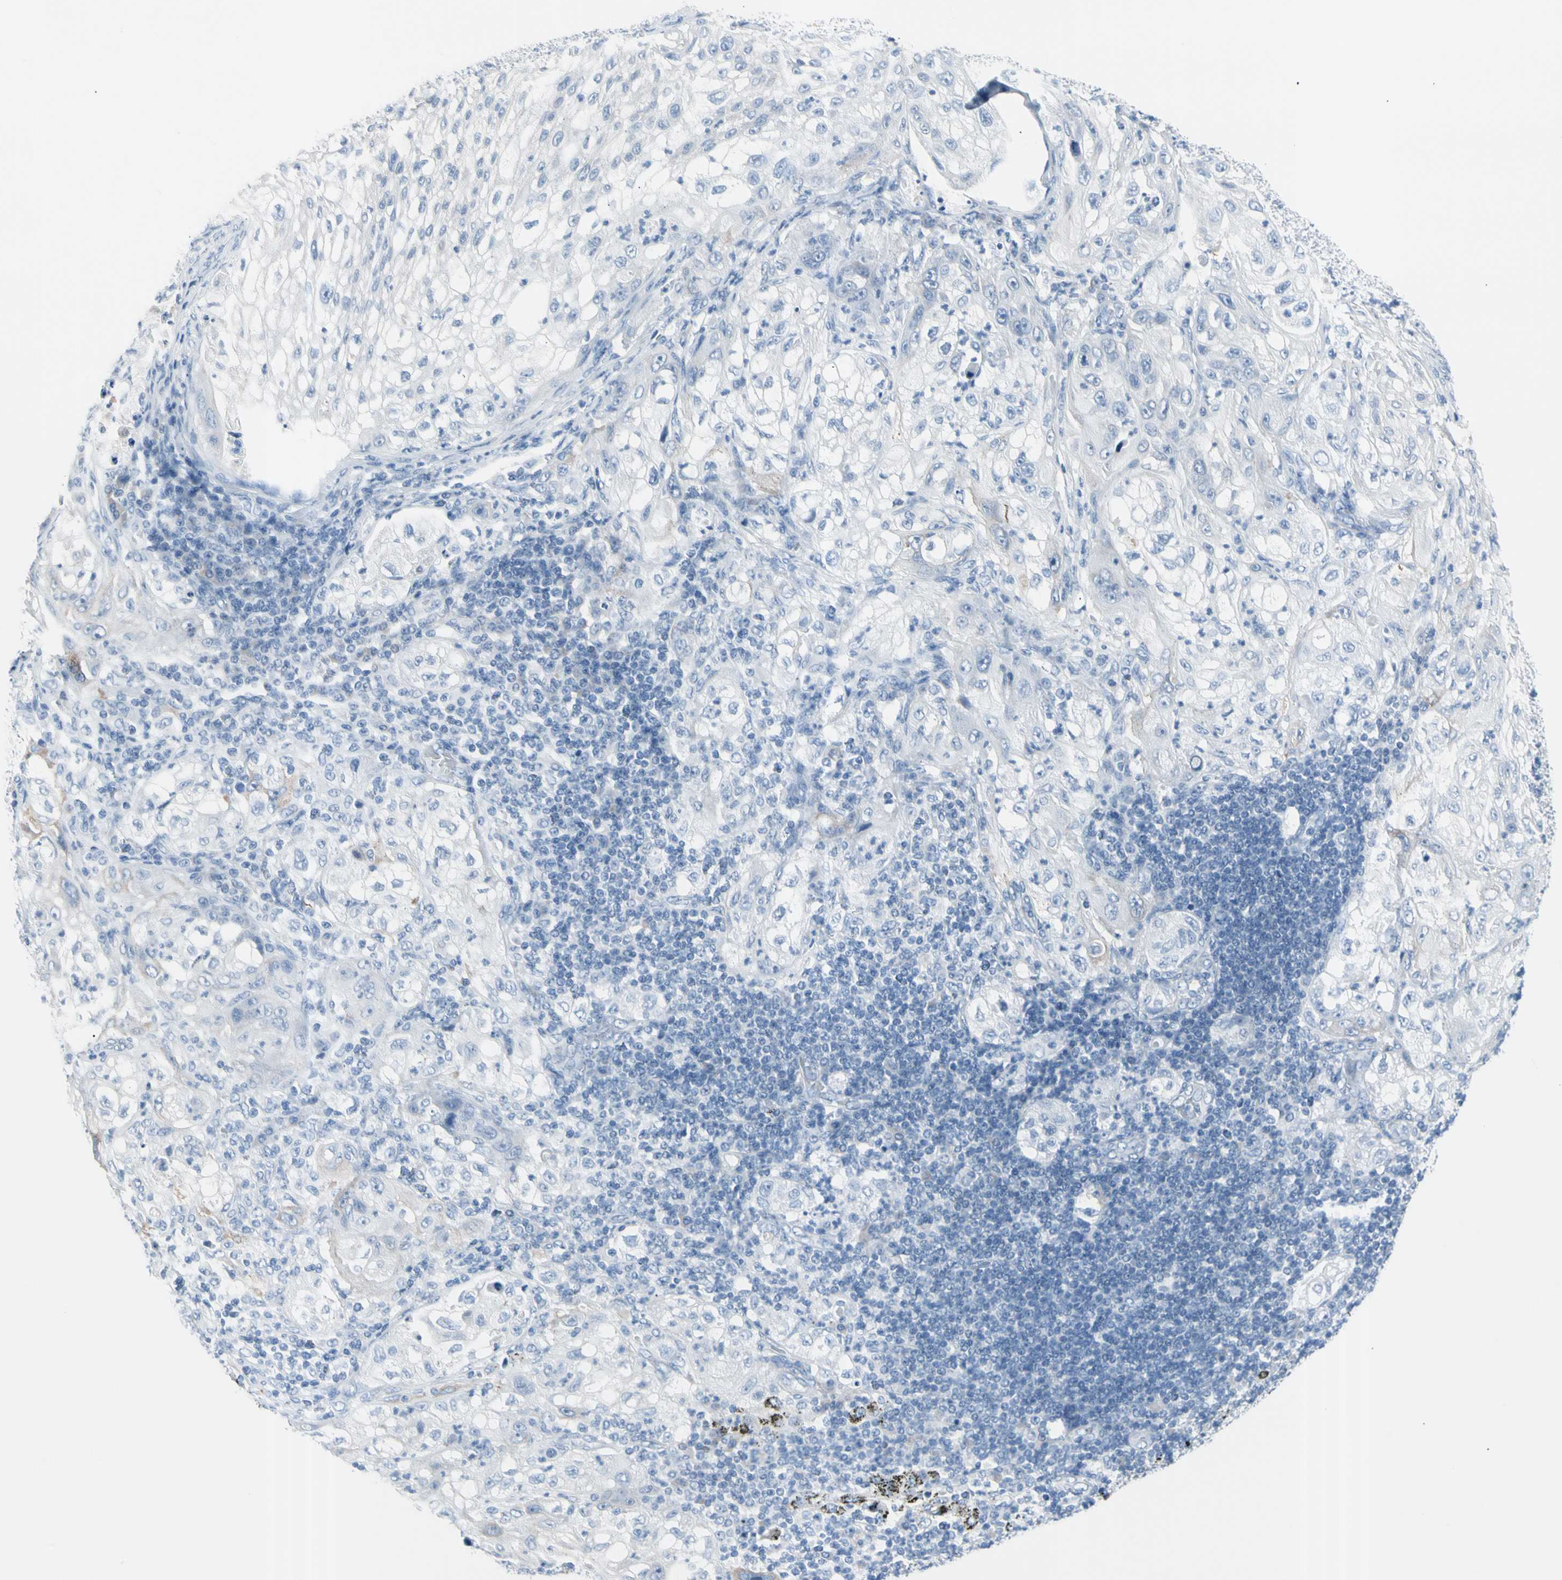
{"staining": {"intensity": "negative", "quantity": "none", "location": "none"}, "tissue": "lung cancer", "cell_type": "Tumor cells", "image_type": "cancer", "snomed": [{"axis": "morphology", "description": "Inflammation, NOS"}, {"axis": "morphology", "description": "Squamous cell carcinoma, NOS"}, {"axis": "topography", "description": "Lymph node"}, {"axis": "topography", "description": "Soft tissue"}, {"axis": "topography", "description": "Lung"}], "caption": "DAB (3,3'-diaminobenzidine) immunohistochemical staining of squamous cell carcinoma (lung) shows no significant expression in tumor cells.", "gene": "TPO", "patient": {"sex": "male", "age": 66}}